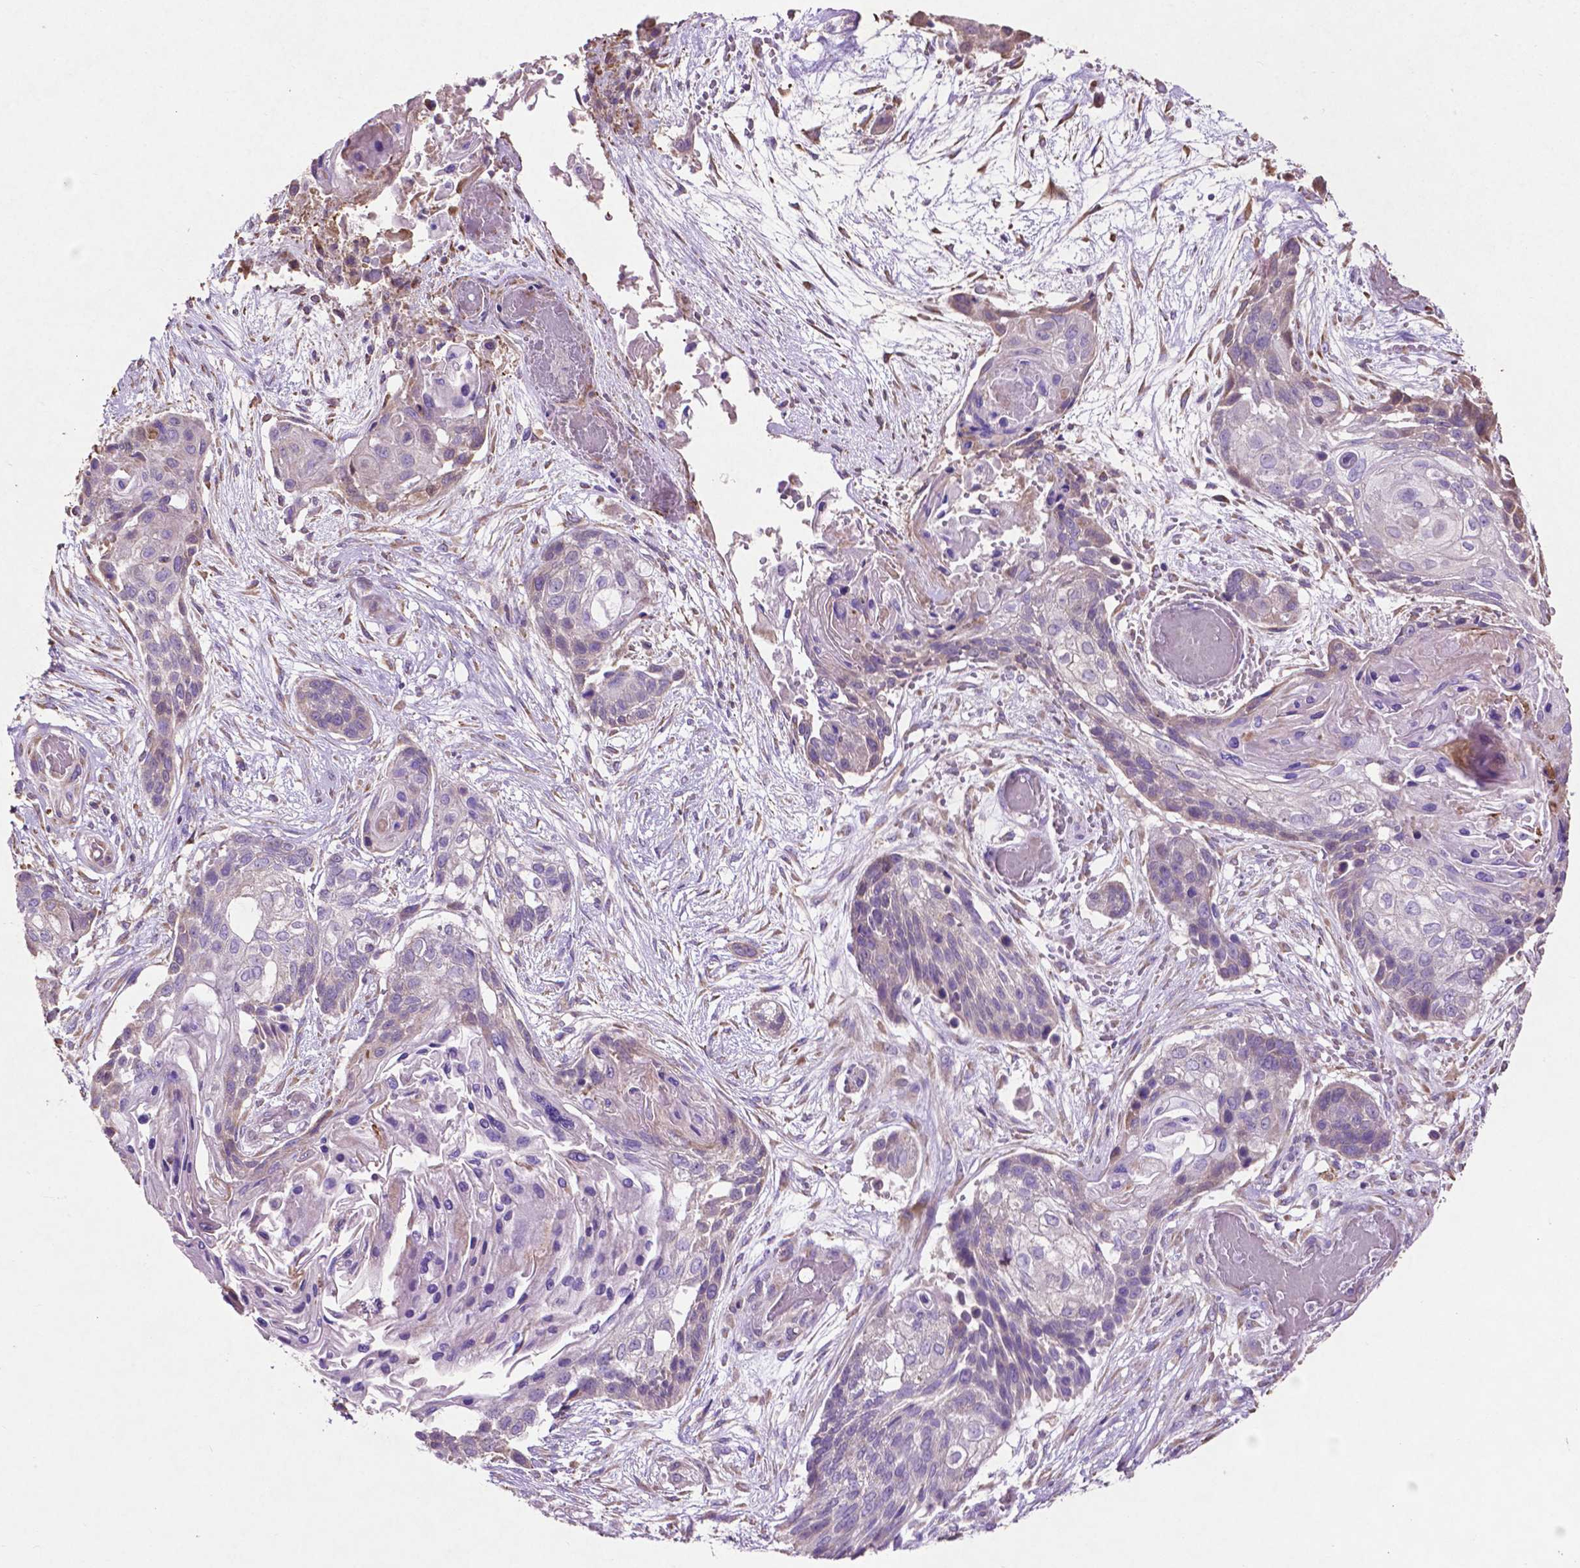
{"staining": {"intensity": "negative", "quantity": "none", "location": "none"}, "tissue": "lung cancer", "cell_type": "Tumor cells", "image_type": "cancer", "snomed": [{"axis": "morphology", "description": "Squamous cell carcinoma, NOS"}, {"axis": "topography", "description": "Lung"}], "caption": "This is an immunohistochemistry micrograph of lung cancer. There is no staining in tumor cells.", "gene": "MBTPS1", "patient": {"sex": "male", "age": 69}}